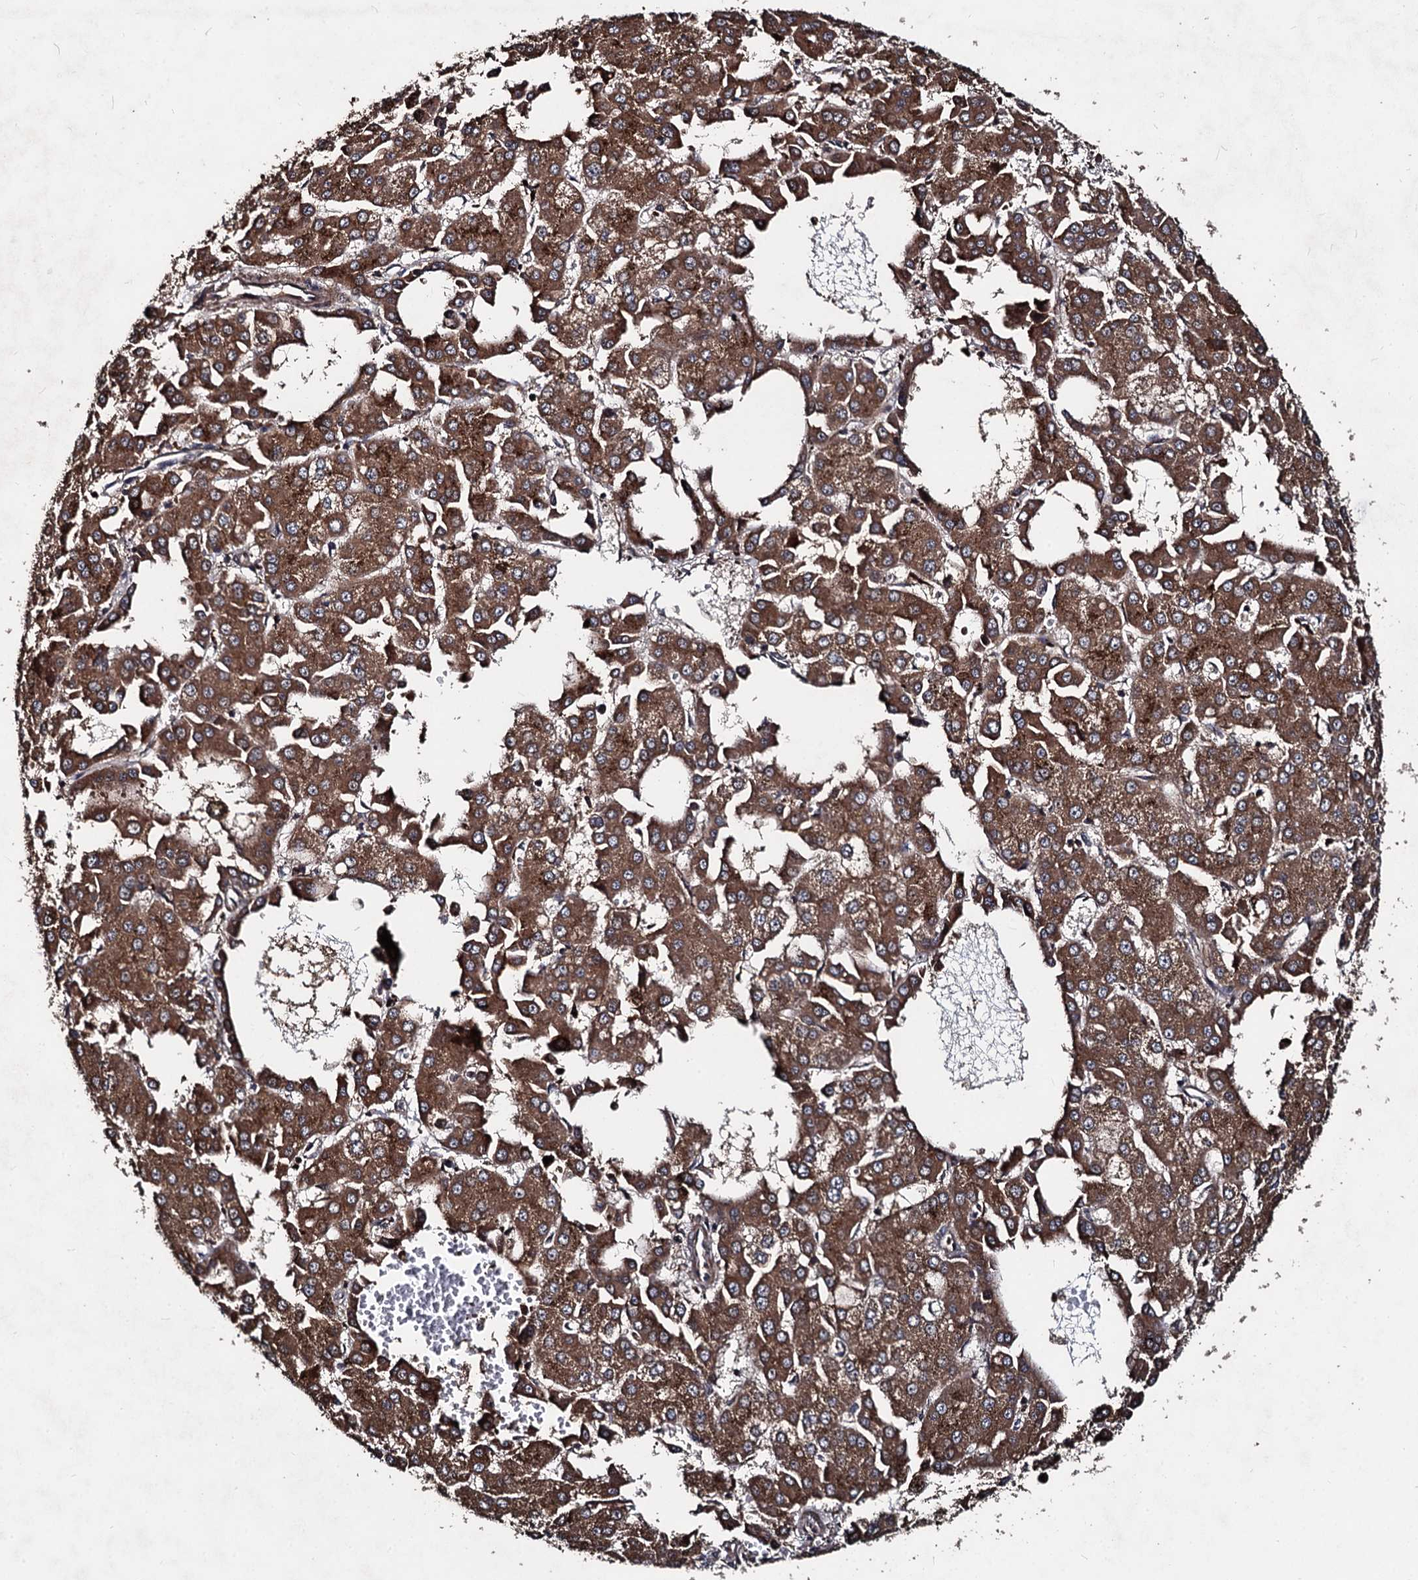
{"staining": {"intensity": "moderate", "quantity": ">75%", "location": "cytoplasmic/membranous"}, "tissue": "liver cancer", "cell_type": "Tumor cells", "image_type": "cancer", "snomed": [{"axis": "morphology", "description": "Carcinoma, Hepatocellular, NOS"}, {"axis": "topography", "description": "Liver"}], "caption": "Immunohistochemistry (IHC) staining of liver hepatocellular carcinoma, which shows medium levels of moderate cytoplasmic/membranous staining in about >75% of tumor cells indicating moderate cytoplasmic/membranous protein expression. The staining was performed using DAB (brown) for protein detection and nuclei were counterstained in hematoxylin (blue).", "gene": "BCL2L2", "patient": {"sex": "male", "age": 47}}